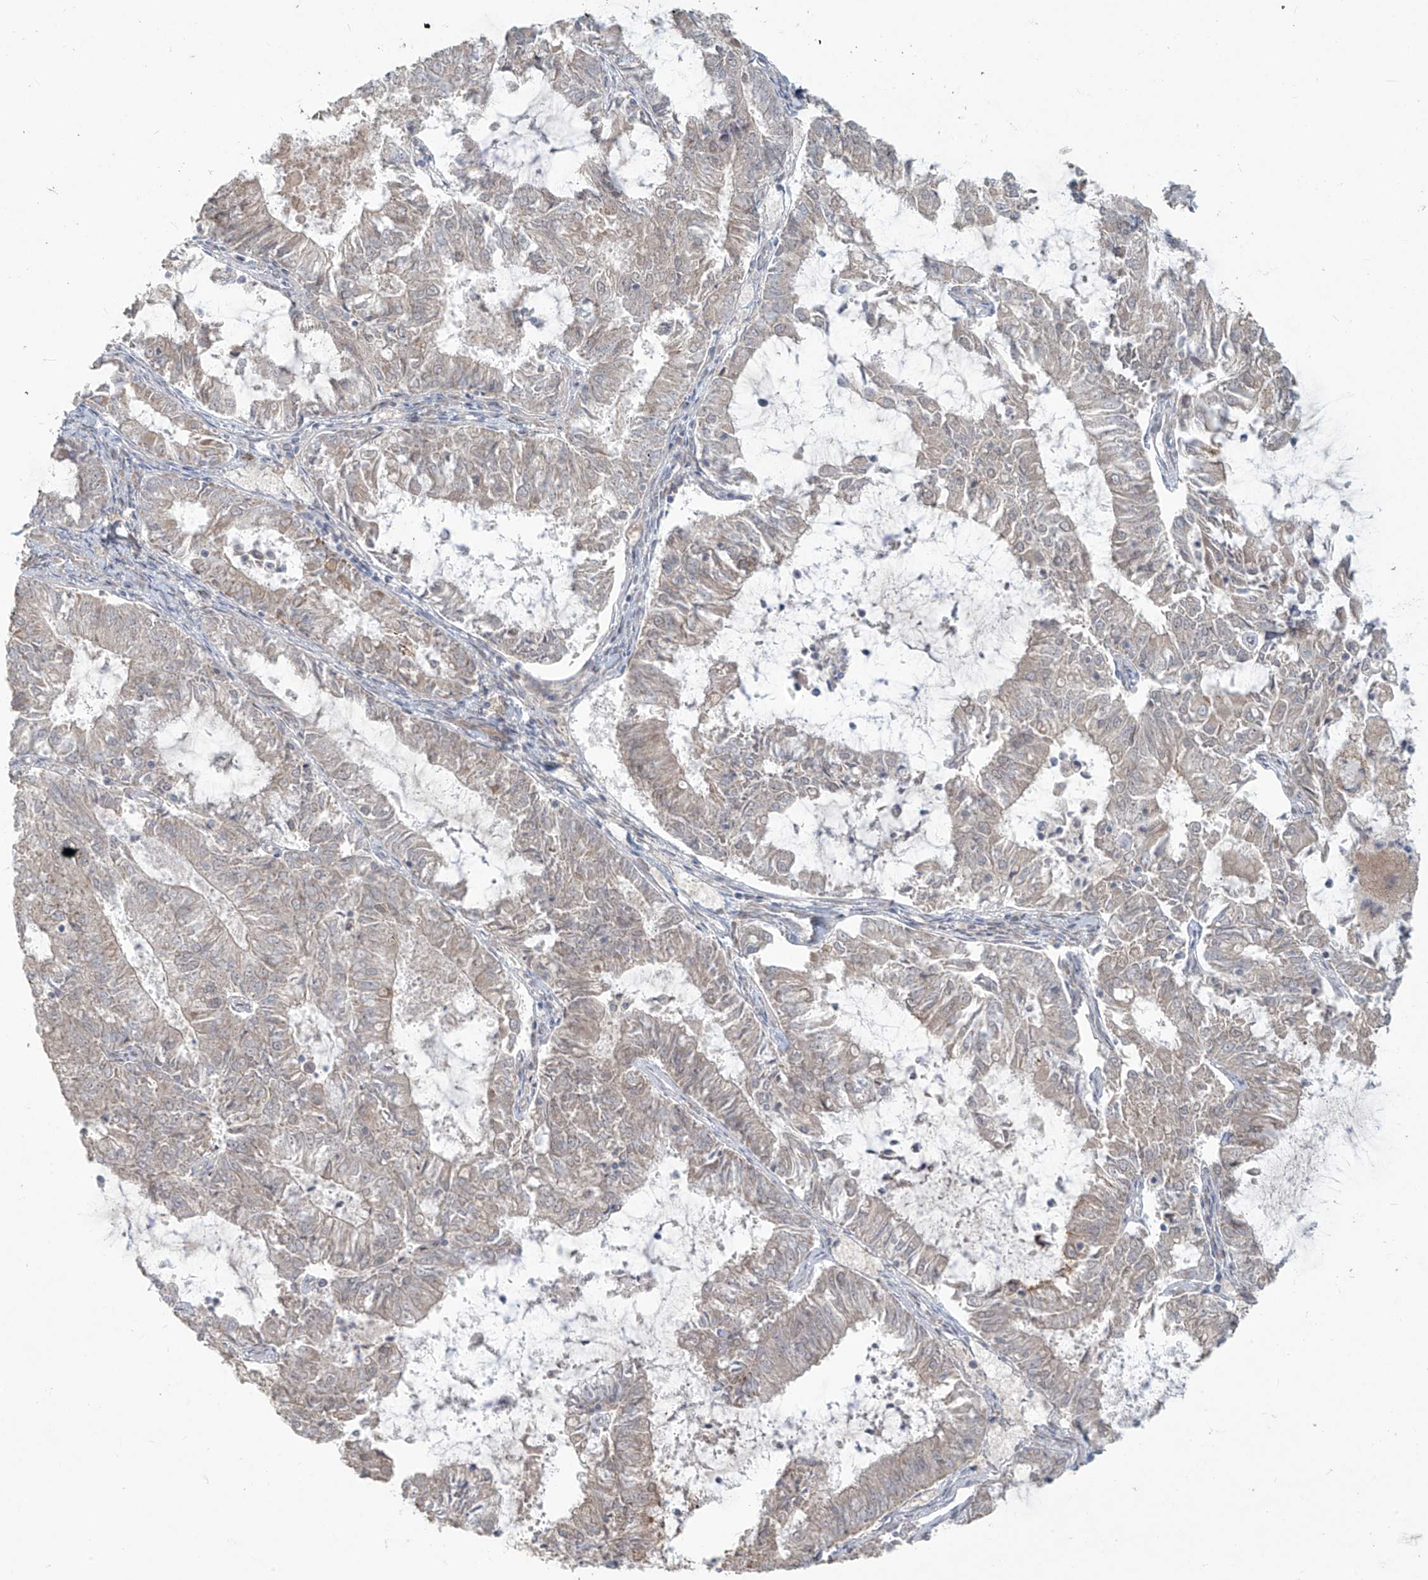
{"staining": {"intensity": "moderate", "quantity": "<25%", "location": "cytoplasmic/membranous"}, "tissue": "endometrial cancer", "cell_type": "Tumor cells", "image_type": "cancer", "snomed": [{"axis": "morphology", "description": "Adenocarcinoma, NOS"}, {"axis": "topography", "description": "Endometrium"}], "caption": "This image exhibits endometrial adenocarcinoma stained with immunohistochemistry (IHC) to label a protein in brown. The cytoplasmic/membranous of tumor cells show moderate positivity for the protein. Nuclei are counter-stained blue.", "gene": "MAGIX", "patient": {"sex": "female", "age": 57}}